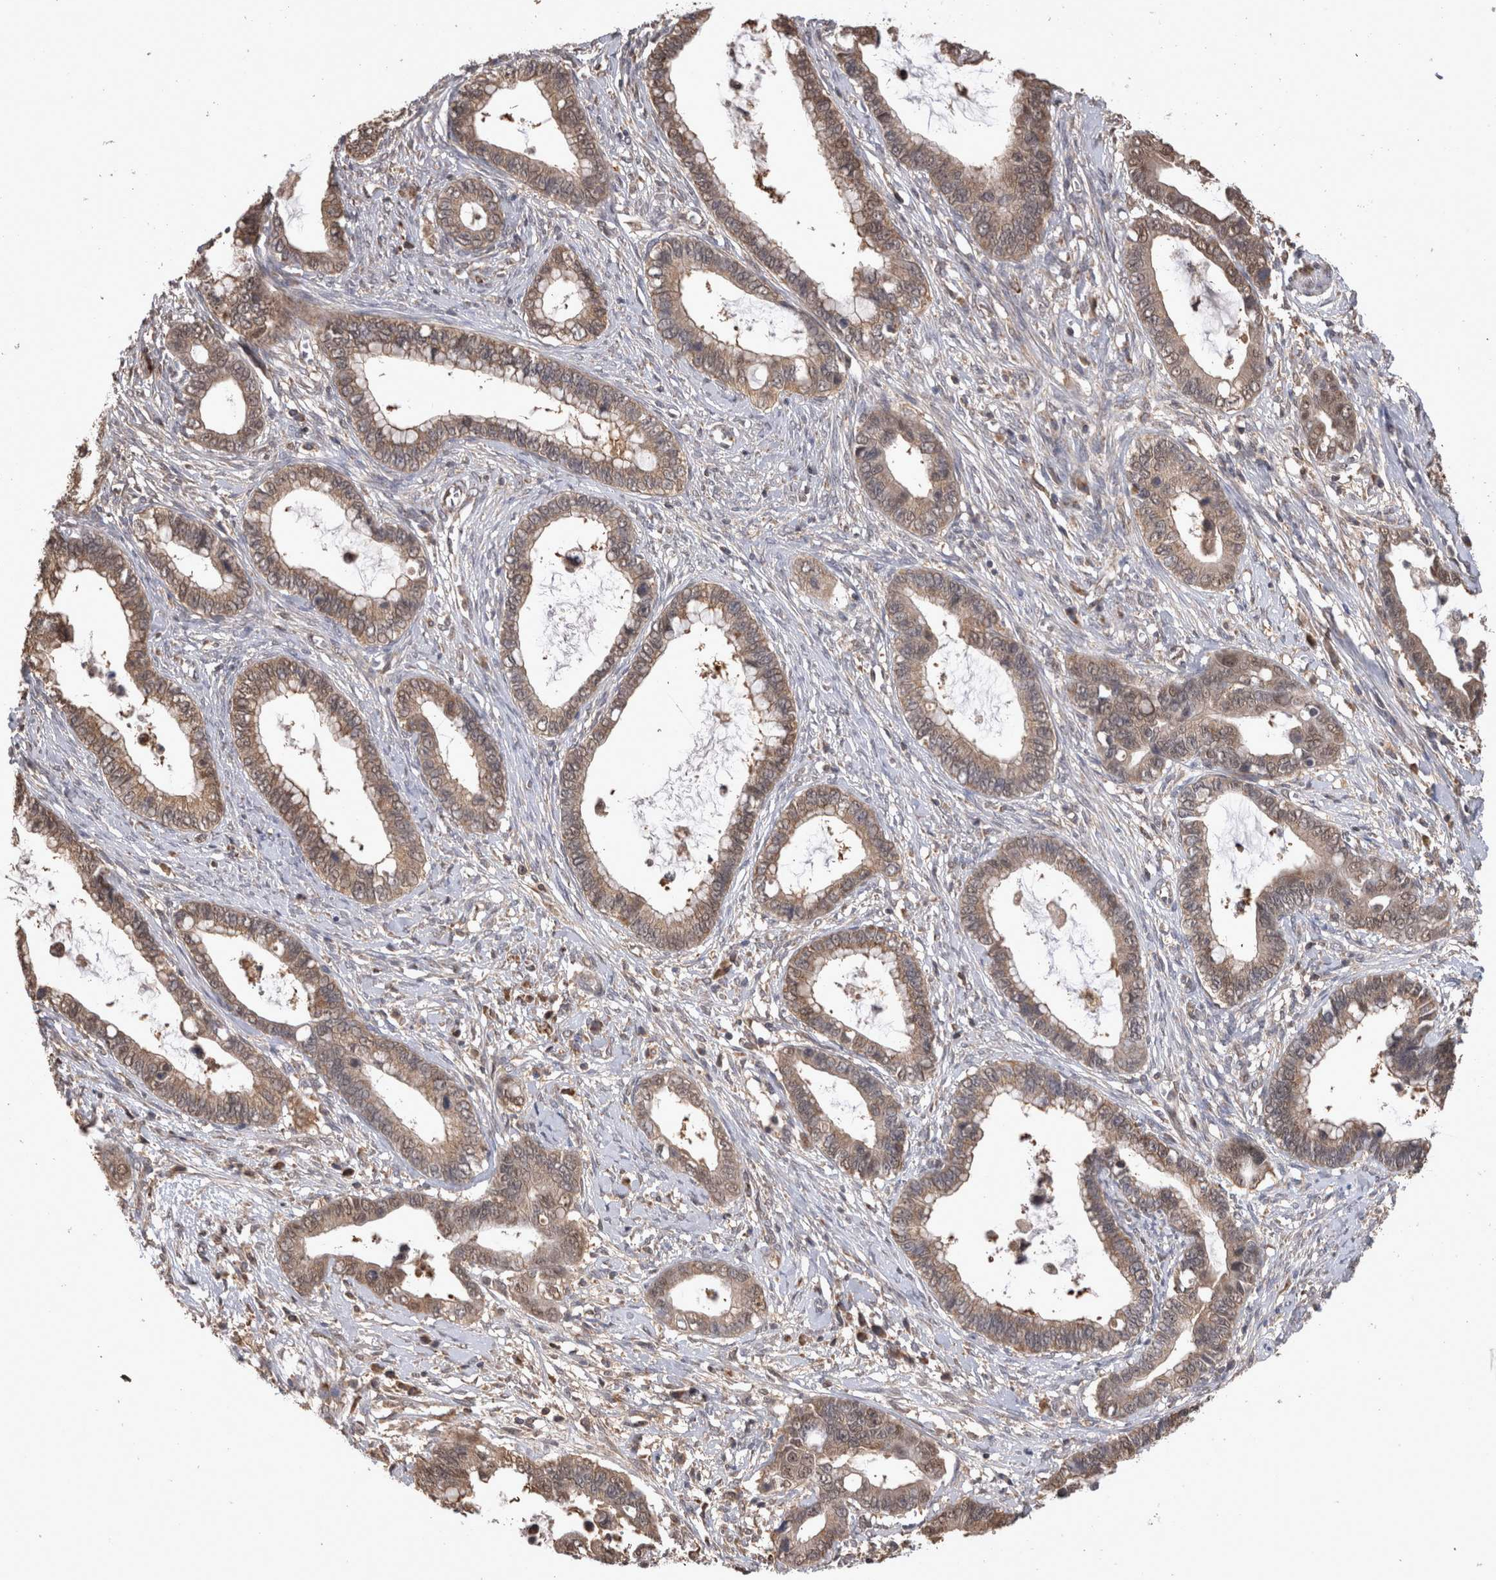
{"staining": {"intensity": "weak", "quantity": ">75%", "location": "cytoplasmic/membranous"}, "tissue": "cervical cancer", "cell_type": "Tumor cells", "image_type": "cancer", "snomed": [{"axis": "morphology", "description": "Adenocarcinoma, NOS"}, {"axis": "topography", "description": "Cervix"}], "caption": "Approximately >75% of tumor cells in adenocarcinoma (cervical) demonstrate weak cytoplasmic/membranous protein expression as visualized by brown immunohistochemical staining.", "gene": "PREP", "patient": {"sex": "female", "age": 44}}